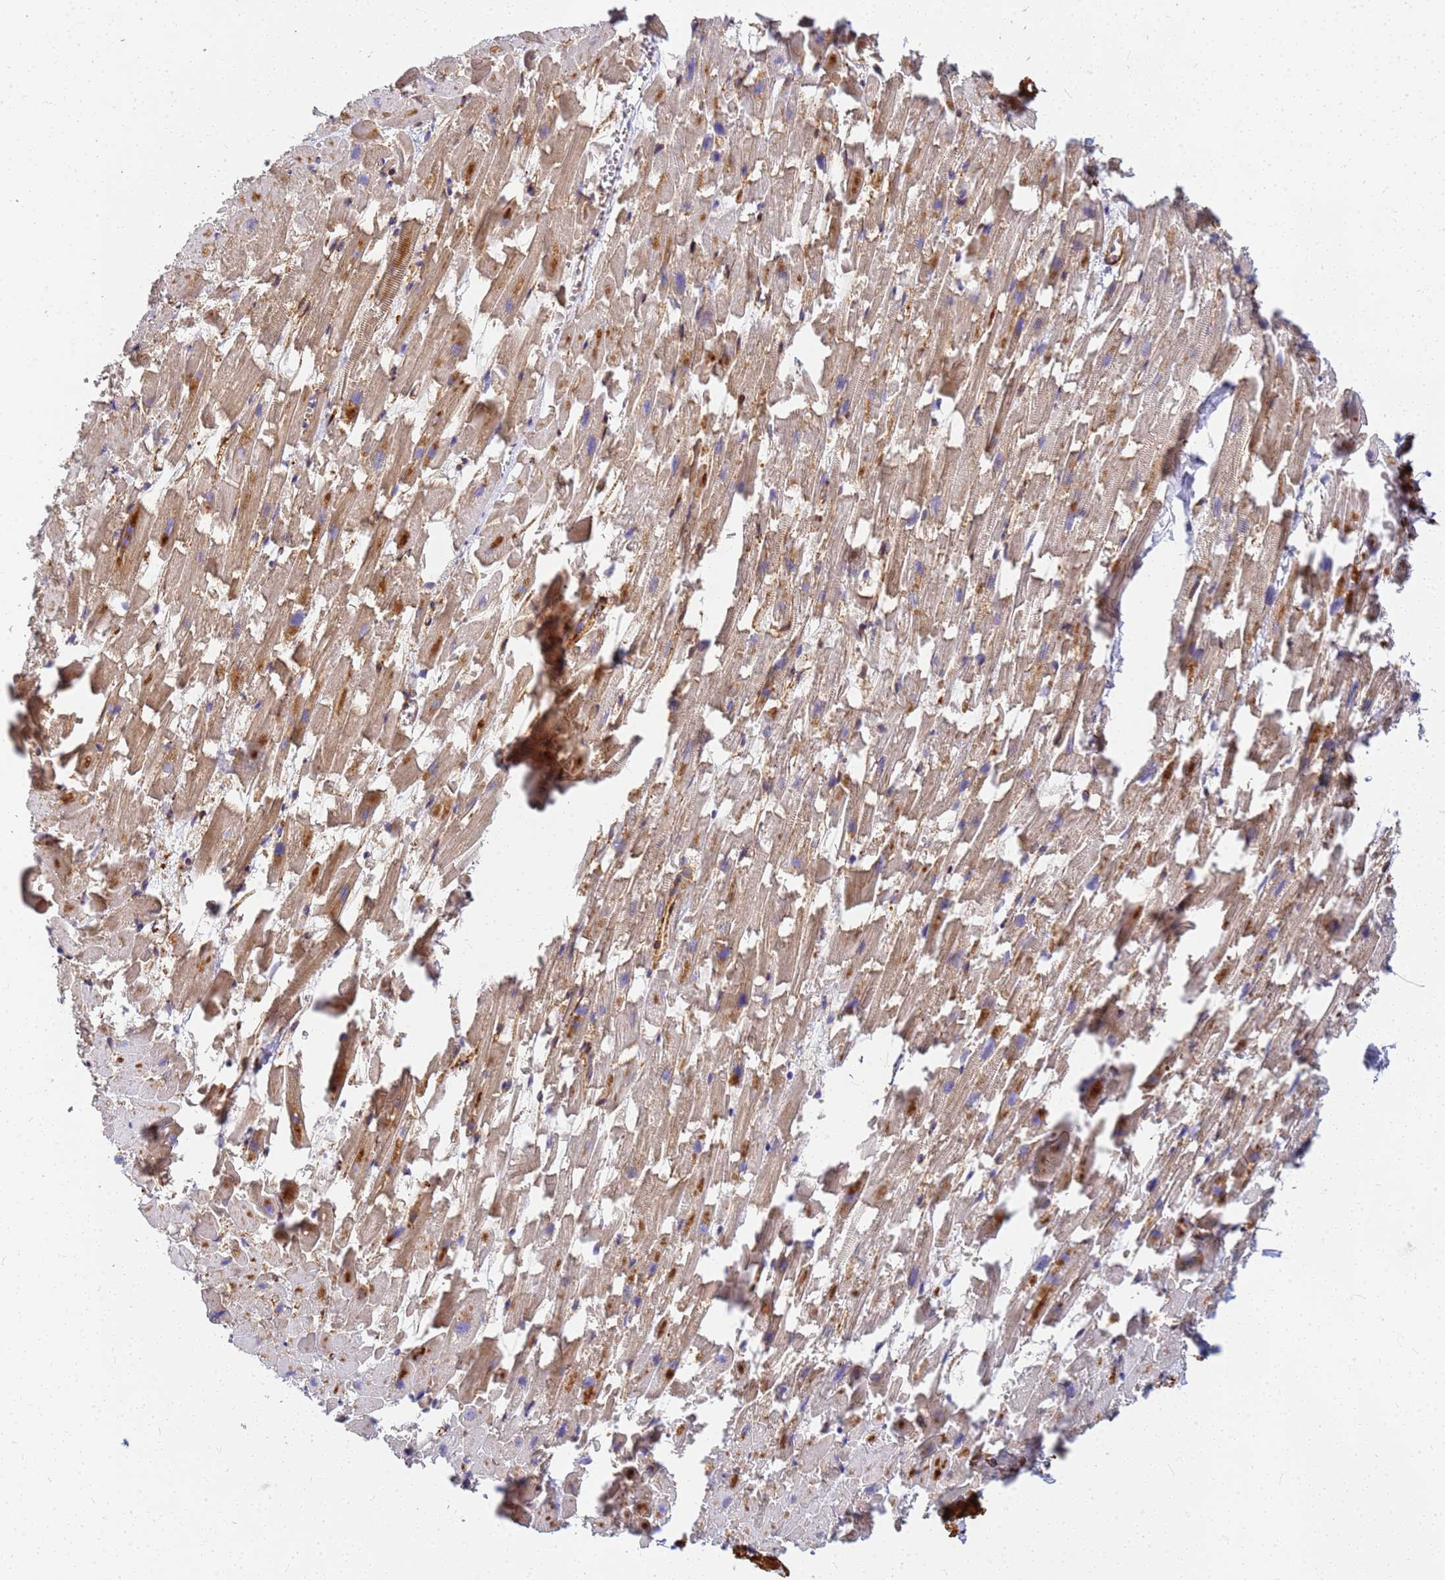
{"staining": {"intensity": "moderate", "quantity": ">75%", "location": "cytoplasmic/membranous"}, "tissue": "heart muscle", "cell_type": "Cardiomyocytes", "image_type": "normal", "snomed": [{"axis": "morphology", "description": "Normal tissue, NOS"}, {"axis": "topography", "description": "Heart"}], "caption": "Protein analysis of benign heart muscle exhibits moderate cytoplasmic/membranous positivity in approximately >75% of cardiomyocytes. Using DAB (3,3'-diaminobenzidine) (brown) and hematoxylin (blue) stains, captured at high magnification using brightfield microscopy.", "gene": "C2CD5", "patient": {"sex": "female", "age": 64}}